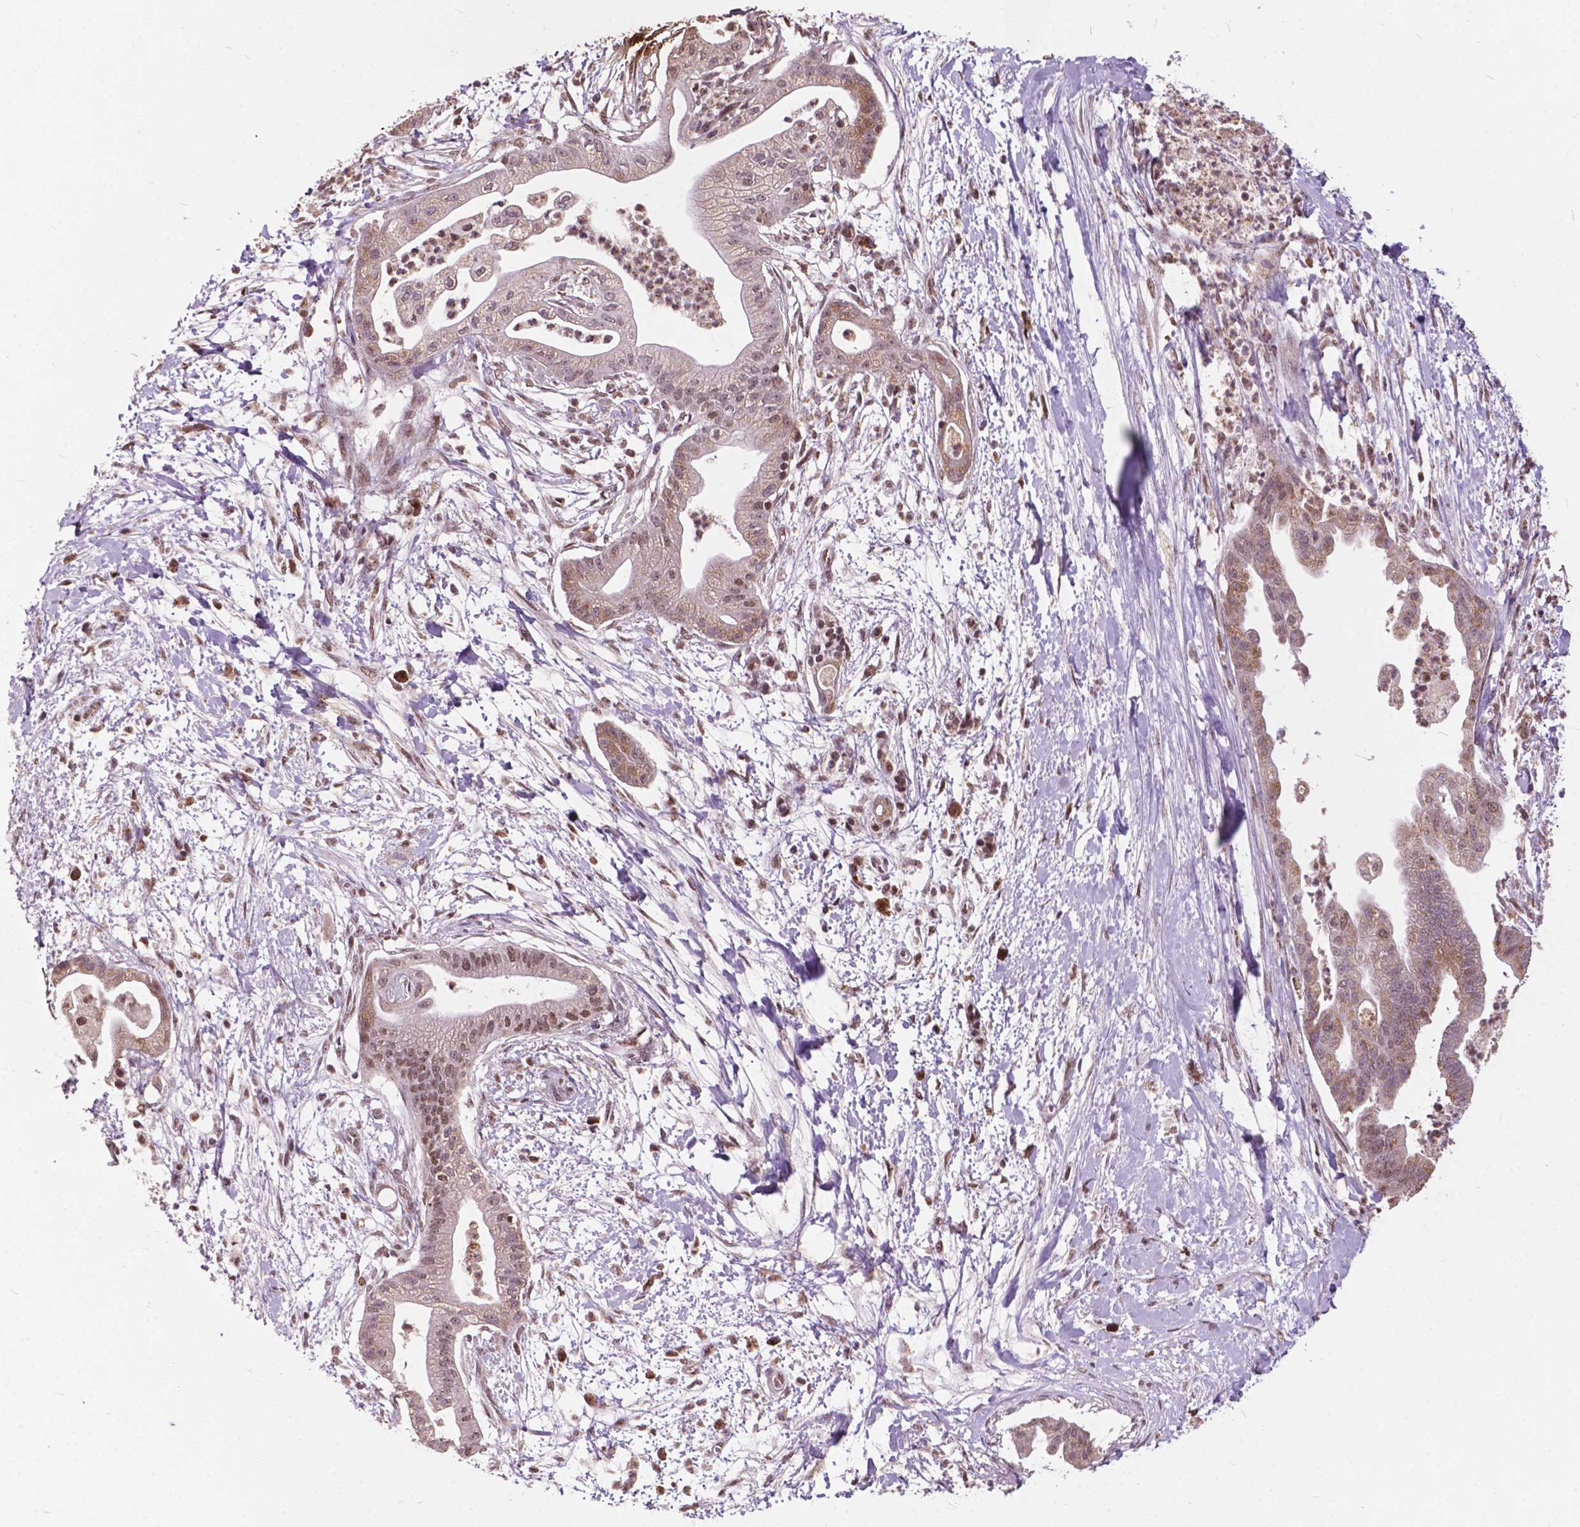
{"staining": {"intensity": "moderate", "quantity": ">75%", "location": "cytoplasmic/membranous,nuclear"}, "tissue": "pancreatic cancer", "cell_type": "Tumor cells", "image_type": "cancer", "snomed": [{"axis": "morphology", "description": "Normal tissue, NOS"}, {"axis": "morphology", "description": "Adenocarcinoma, NOS"}, {"axis": "topography", "description": "Lymph node"}, {"axis": "topography", "description": "Pancreas"}], "caption": "Human pancreatic cancer stained for a protein (brown) displays moderate cytoplasmic/membranous and nuclear positive staining in about >75% of tumor cells.", "gene": "MSH2", "patient": {"sex": "female", "age": 58}}